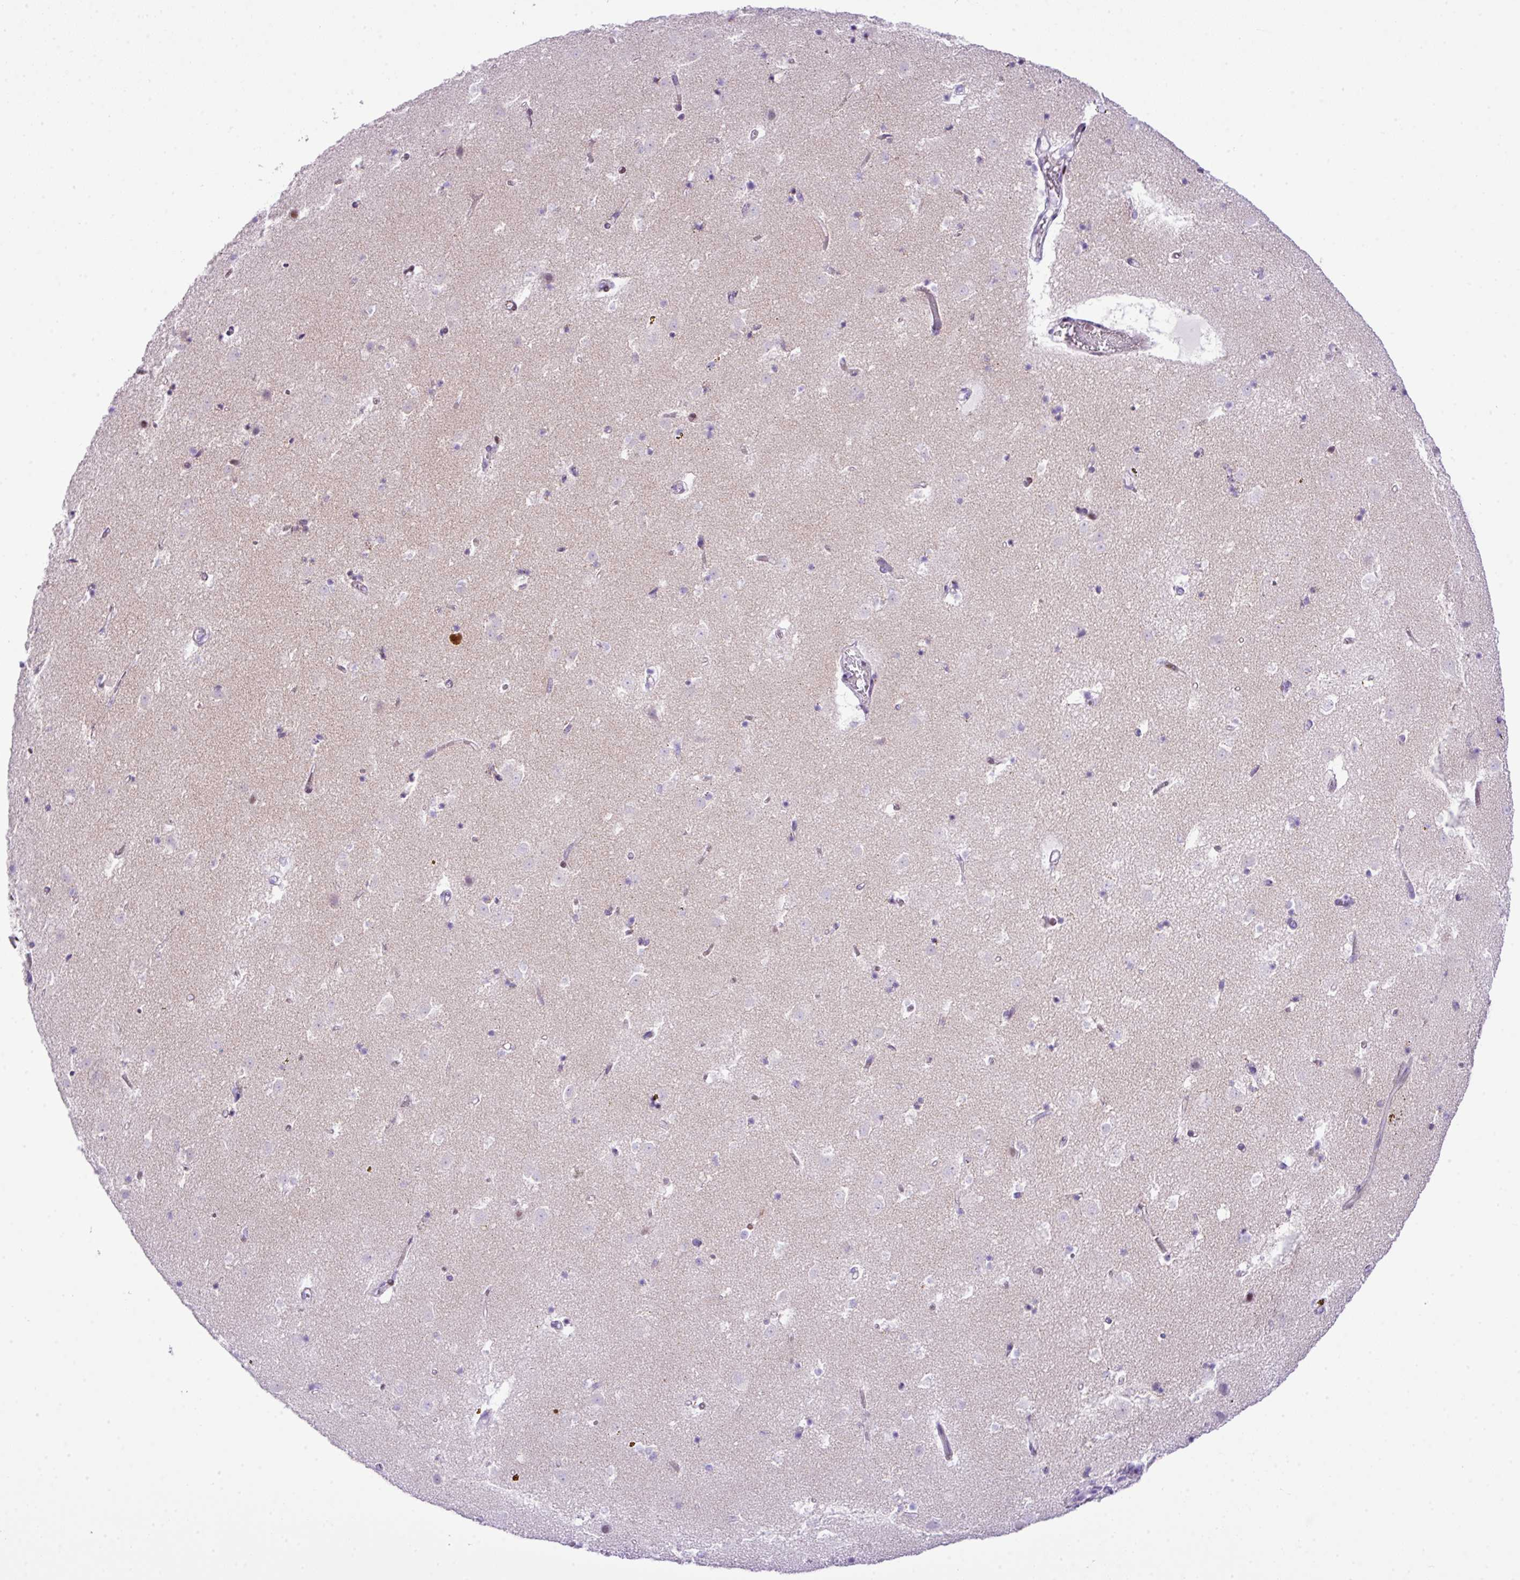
{"staining": {"intensity": "negative", "quantity": "none", "location": "none"}, "tissue": "caudate", "cell_type": "Glial cells", "image_type": "normal", "snomed": [{"axis": "morphology", "description": "Normal tissue, NOS"}, {"axis": "topography", "description": "Lateral ventricle wall"}], "caption": "Immunohistochemical staining of benign caudate displays no significant staining in glial cells. The staining is performed using DAB (3,3'-diaminobenzidine) brown chromogen with nuclei counter-stained in using hematoxylin.", "gene": "RCAN2", "patient": {"sex": "male", "age": 58}}